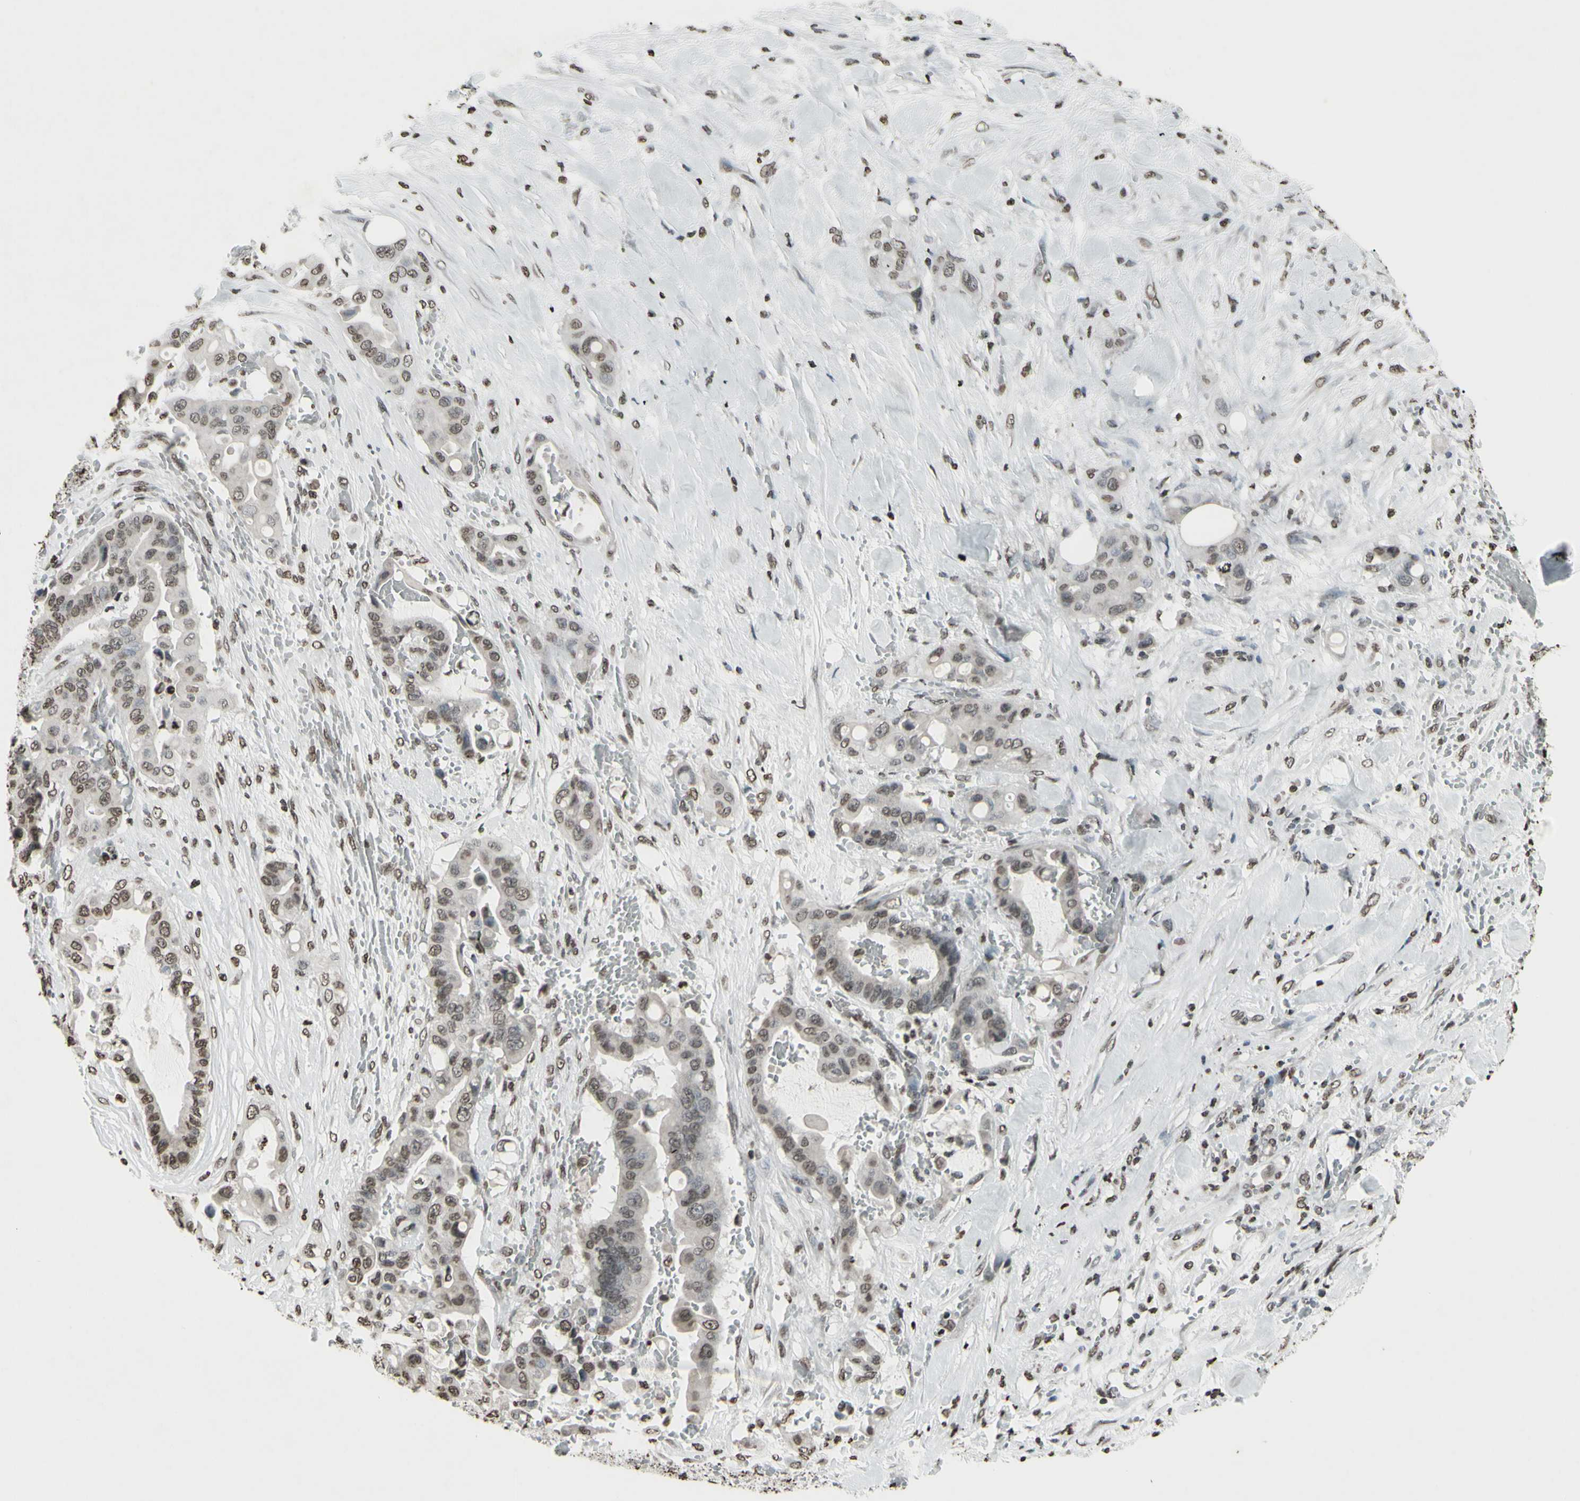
{"staining": {"intensity": "weak", "quantity": "25%-75%", "location": "cytoplasmic/membranous,nuclear"}, "tissue": "liver cancer", "cell_type": "Tumor cells", "image_type": "cancer", "snomed": [{"axis": "morphology", "description": "Cholangiocarcinoma"}, {"axis": "topography", "description": "Liver"}], "caption": "Approximately 25%-75% of tumor cells in liver cancer (cholangiocarcinoma) exhibit weak cytoplasmic/membranous and nuclear protein staining as visualized by brown immunohistochemical staining.", "gene": "CD79B", "patient": {"sex": "female", "age": 61}}